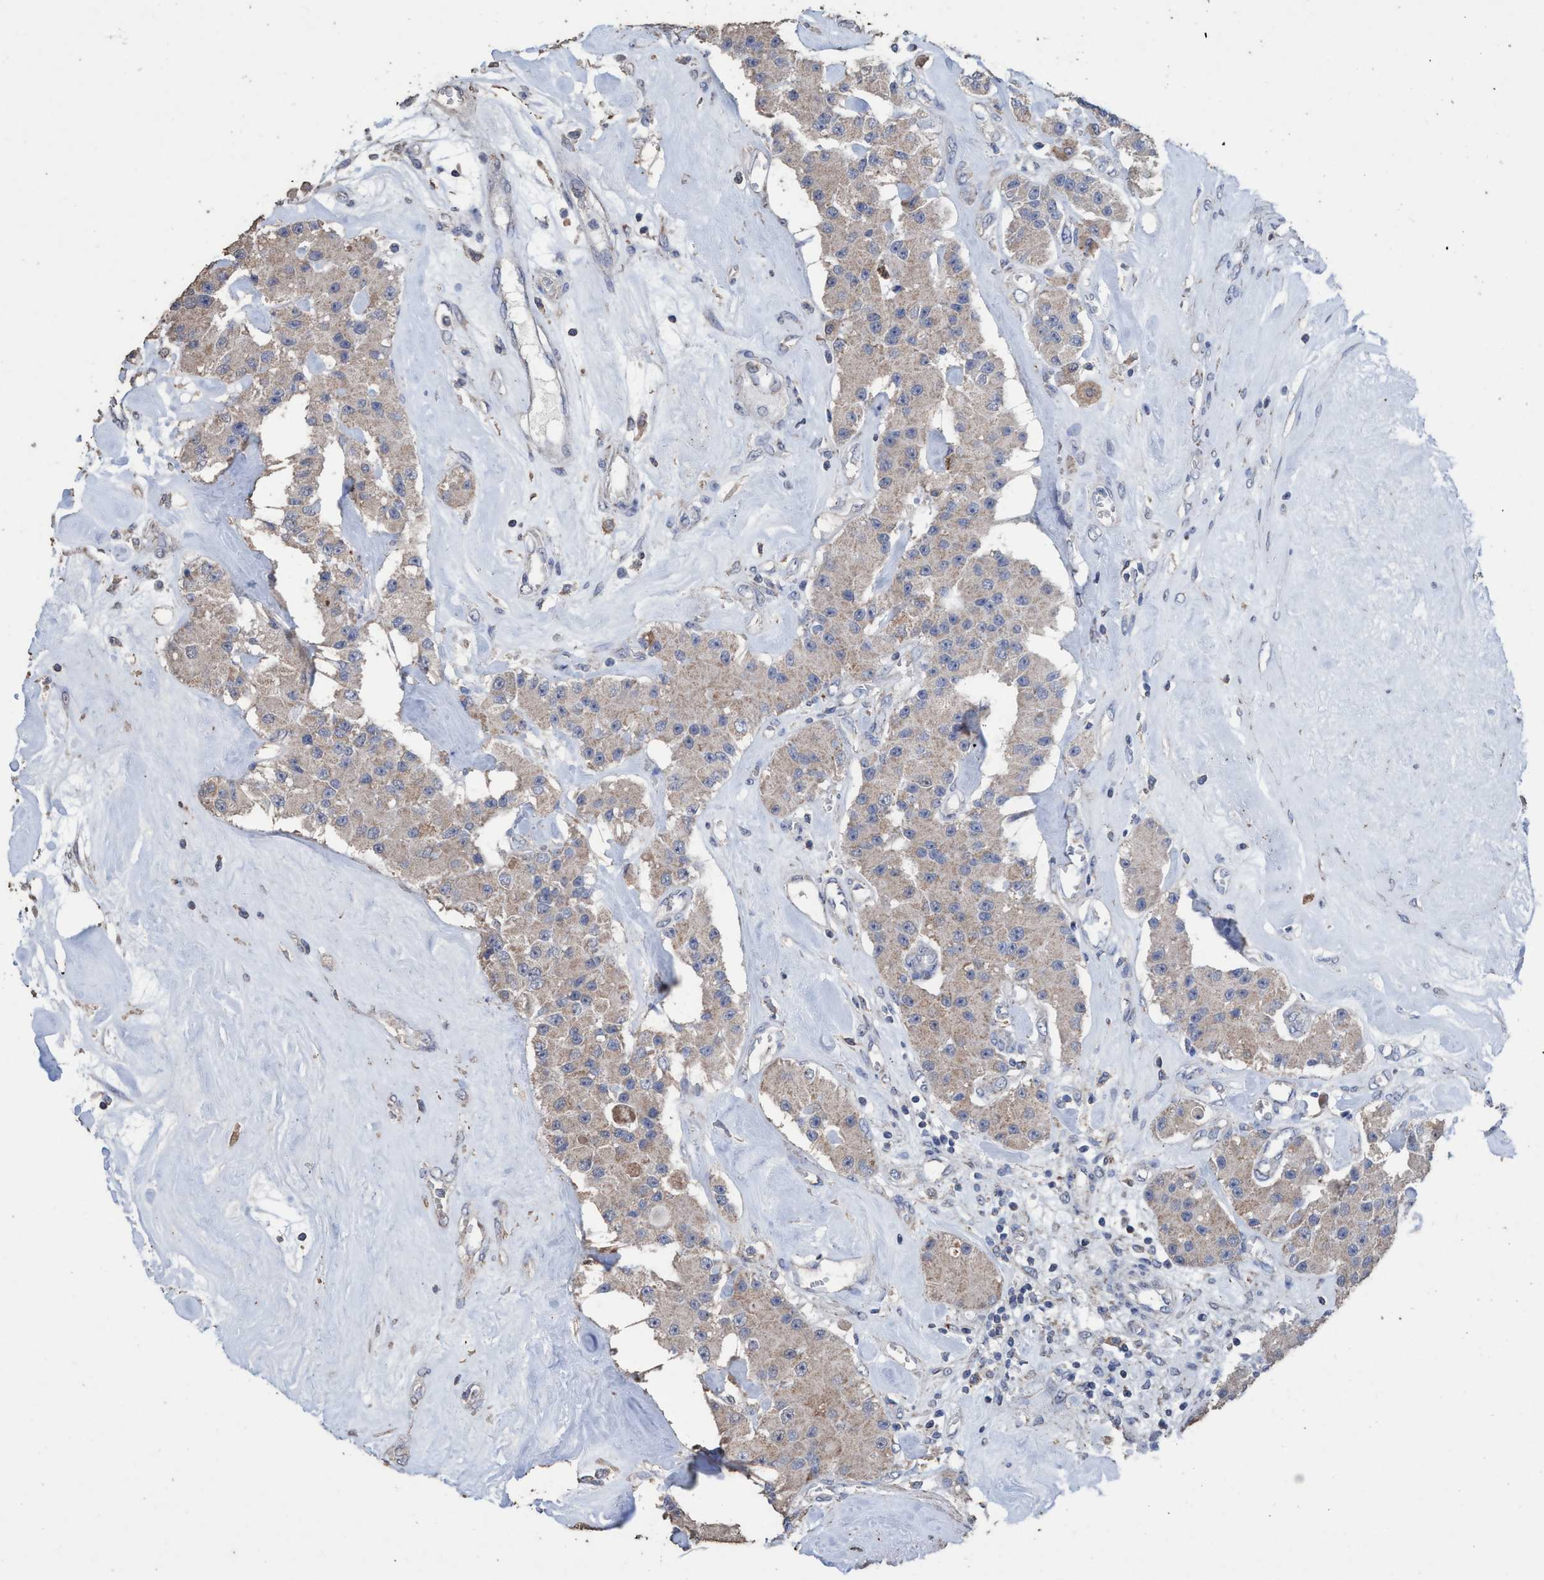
{"staining": {"intensity": "weak", "quantity": "25%-75%", "location": "cytoplasmic/membranous"}, "tissue": "carcinoid", "cell_type": "Tumor cells", "image_type": "cancer", "snomed": [{"axis": "morphology", "description": "Carcinoid, malignant, NOS"}, {"axis": "topography", "description": "Pancreas"}], "caption": "A photomicrograph of carcinoid stained for a protein demonstrates weak cytoplasmic/membranous brown staining in tumor cells.", "gene": "RSAD1", "patient": {"sex": "male", "age": 41}}